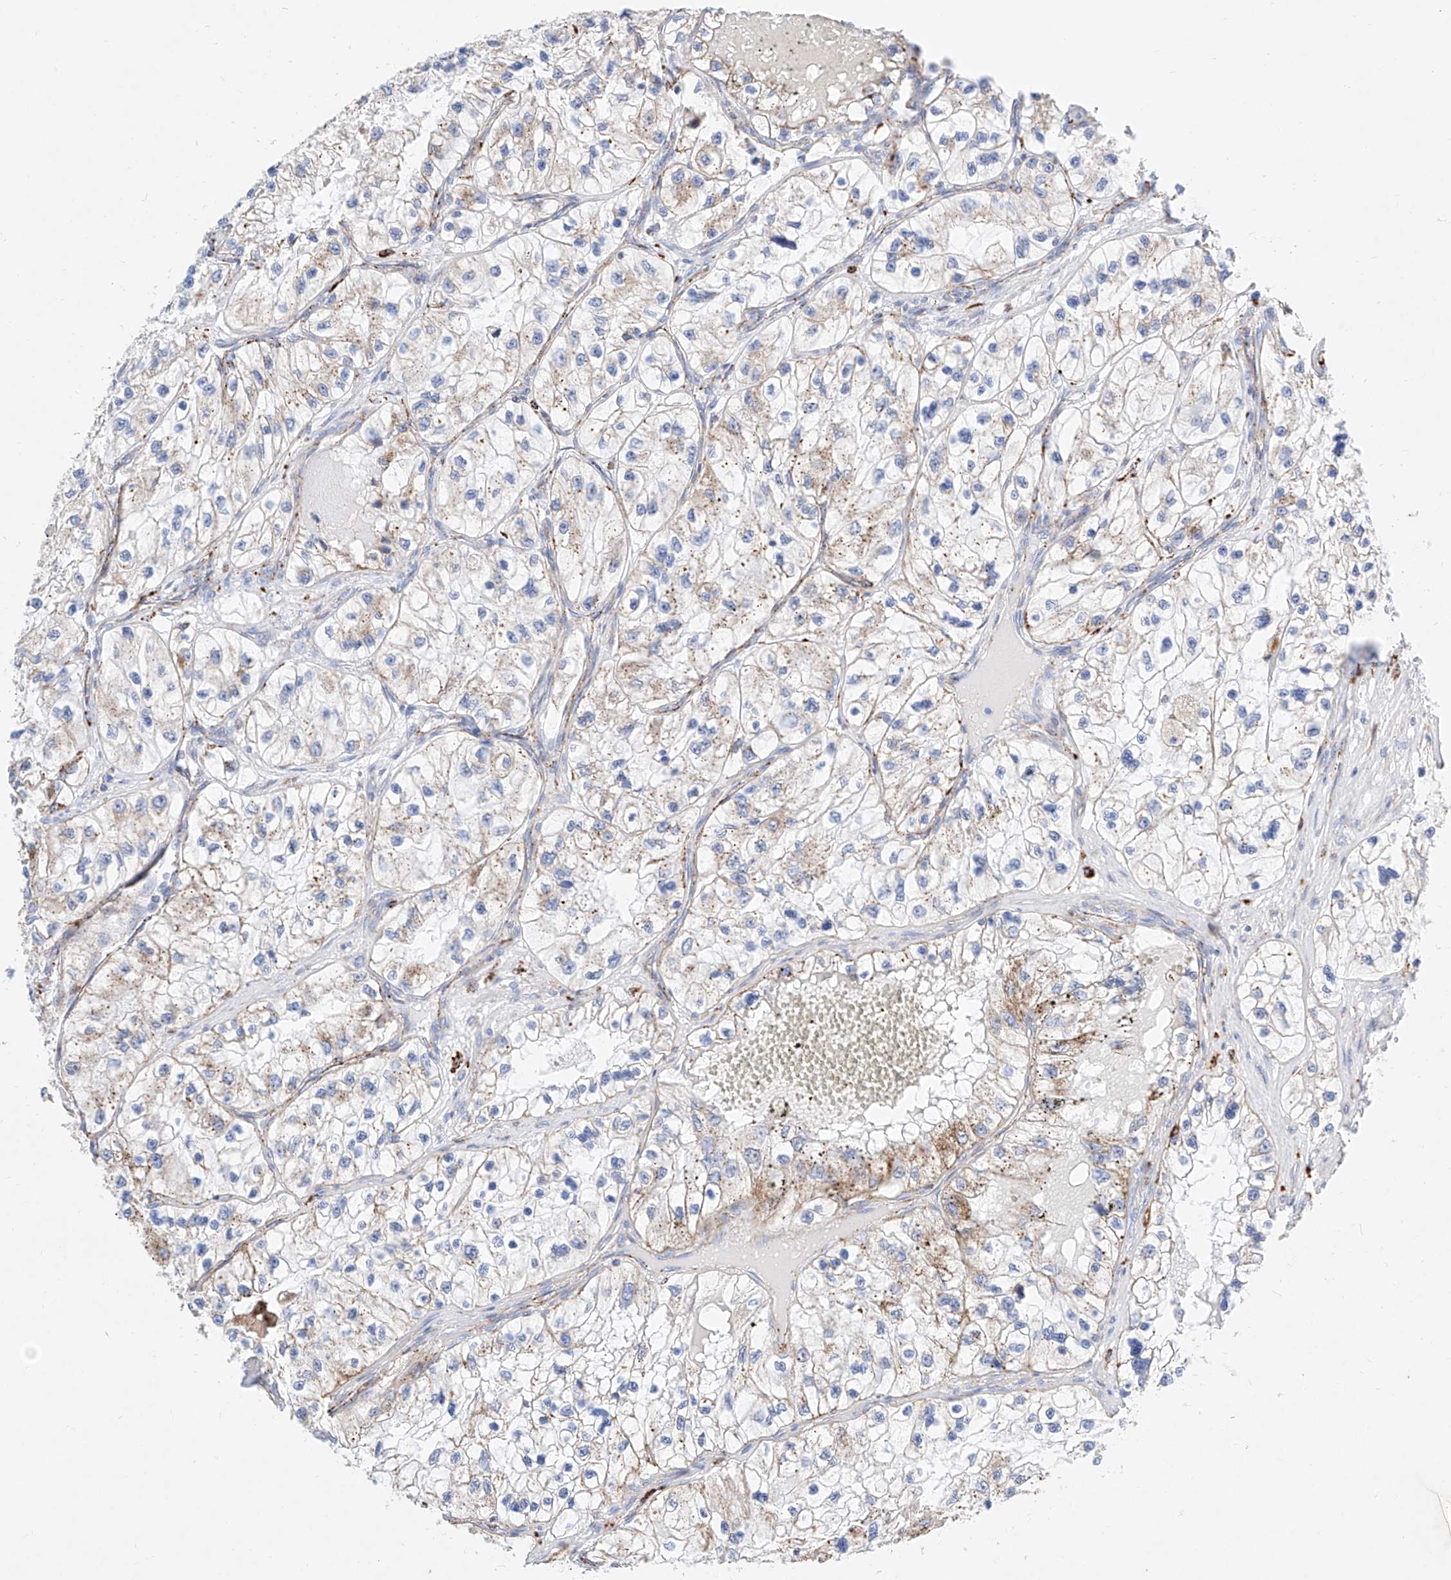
{"staining": {"intensity": "weak", "quantity": "25%-75%", "location": "cytoplasmic/membranous"}, "tissue": "renal cancer", "cell_type": "Tumor cells", "image_type": "cancer", "snomed": [{"axis": "morphology", "description": "Adenocarcinoma, NOS"}, {"axis": "topography", "description": "Kidney"}], "caption": "Tumor cells exhibit weak cytoplasmic/membranous staining in approximately 25%-75% of cells in renal cancer.", "gene": "C6orf62", "patient": {"sex": "female", "age": 57}}